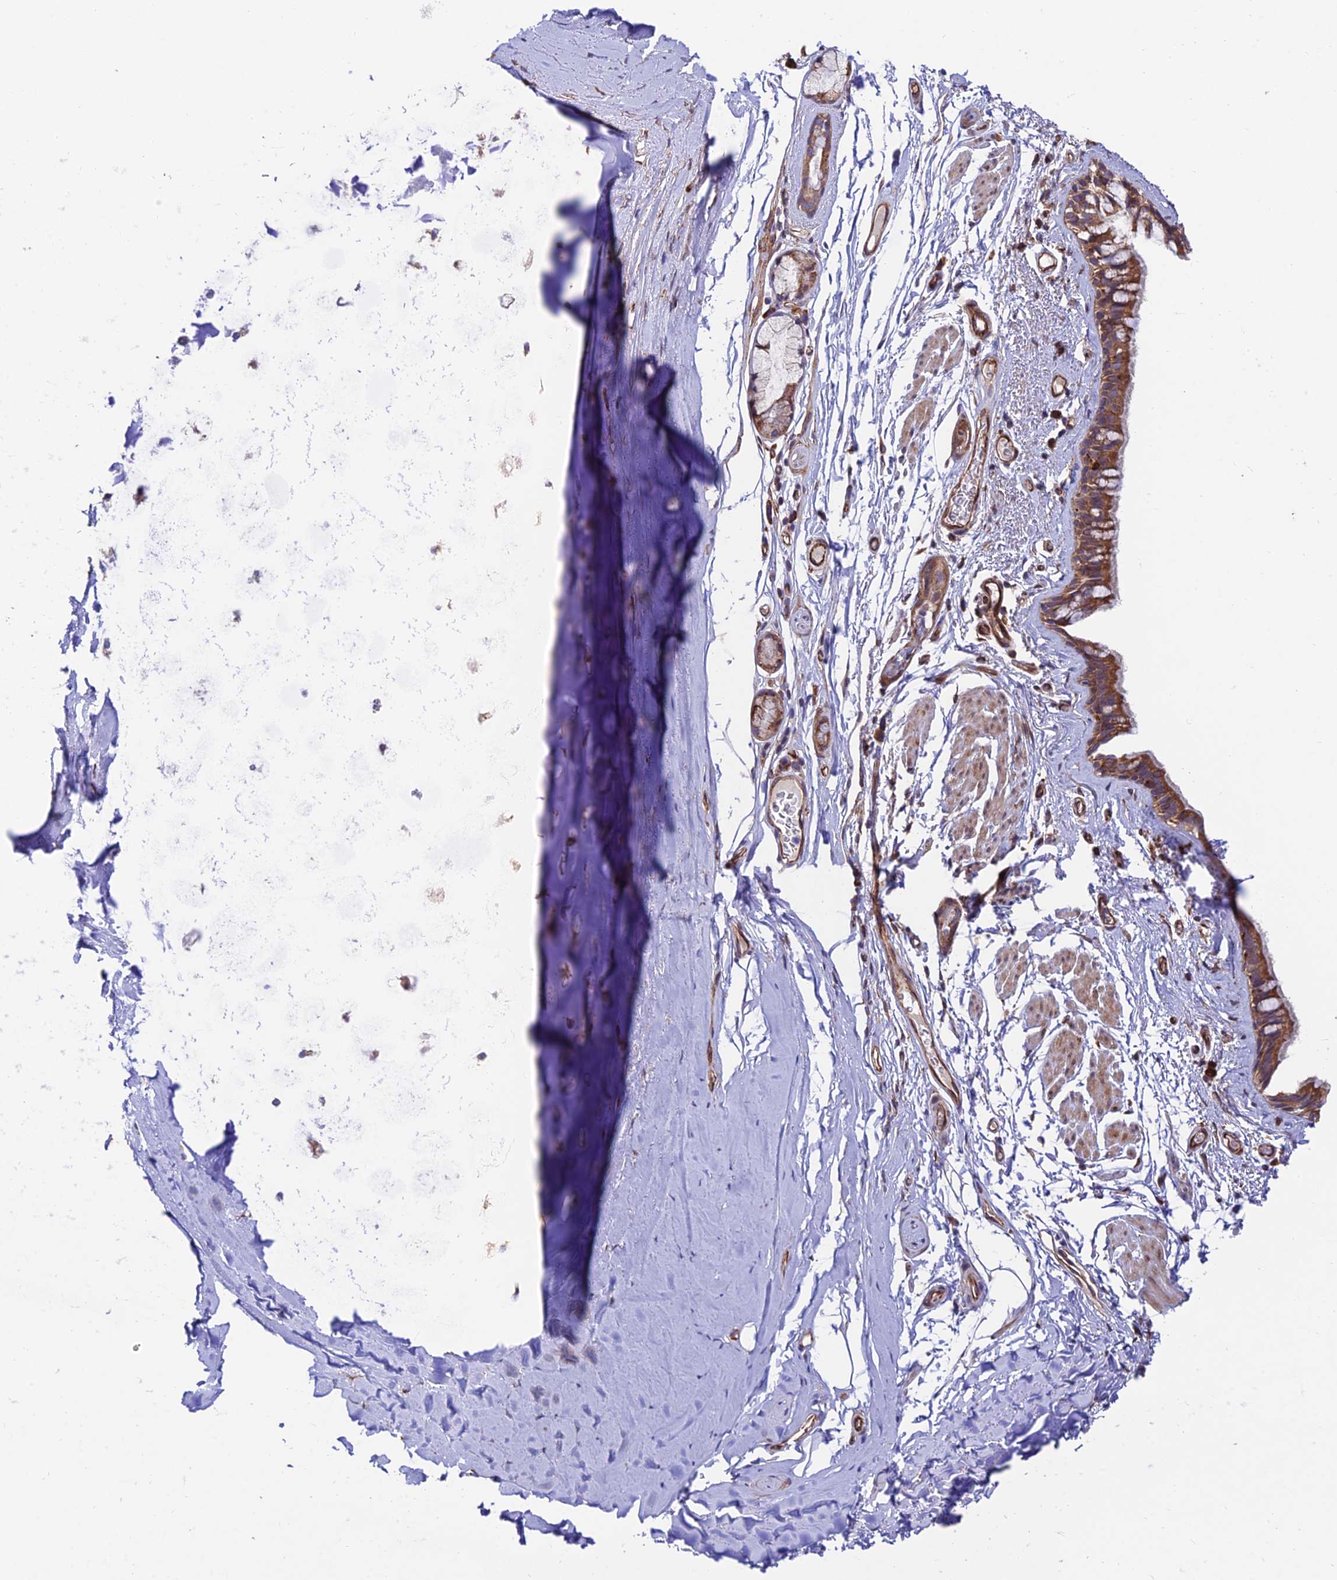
{"staining": {"intensity": "moderate", "quantity": ">75%", "location": "cytoplasmic/membranous"}, "tissue": "bronchus", "cell_type": "Respiratory epithelial cells", "image_type": "normal", "snomed": [{"axis": "morphology", "description": "Normal tissue, NOS"}, {"axis": "topography", "description": "Cartilage tissue"}], "caption": "Immunohistochemical staining of unremarkable human bronchus displays moderate cytoplasmic/membranous protein expression in about >75% of respiratory epithelial cells.", "gene": "EXOC3L4", "patient": {"sex": "male", "age": 63}}